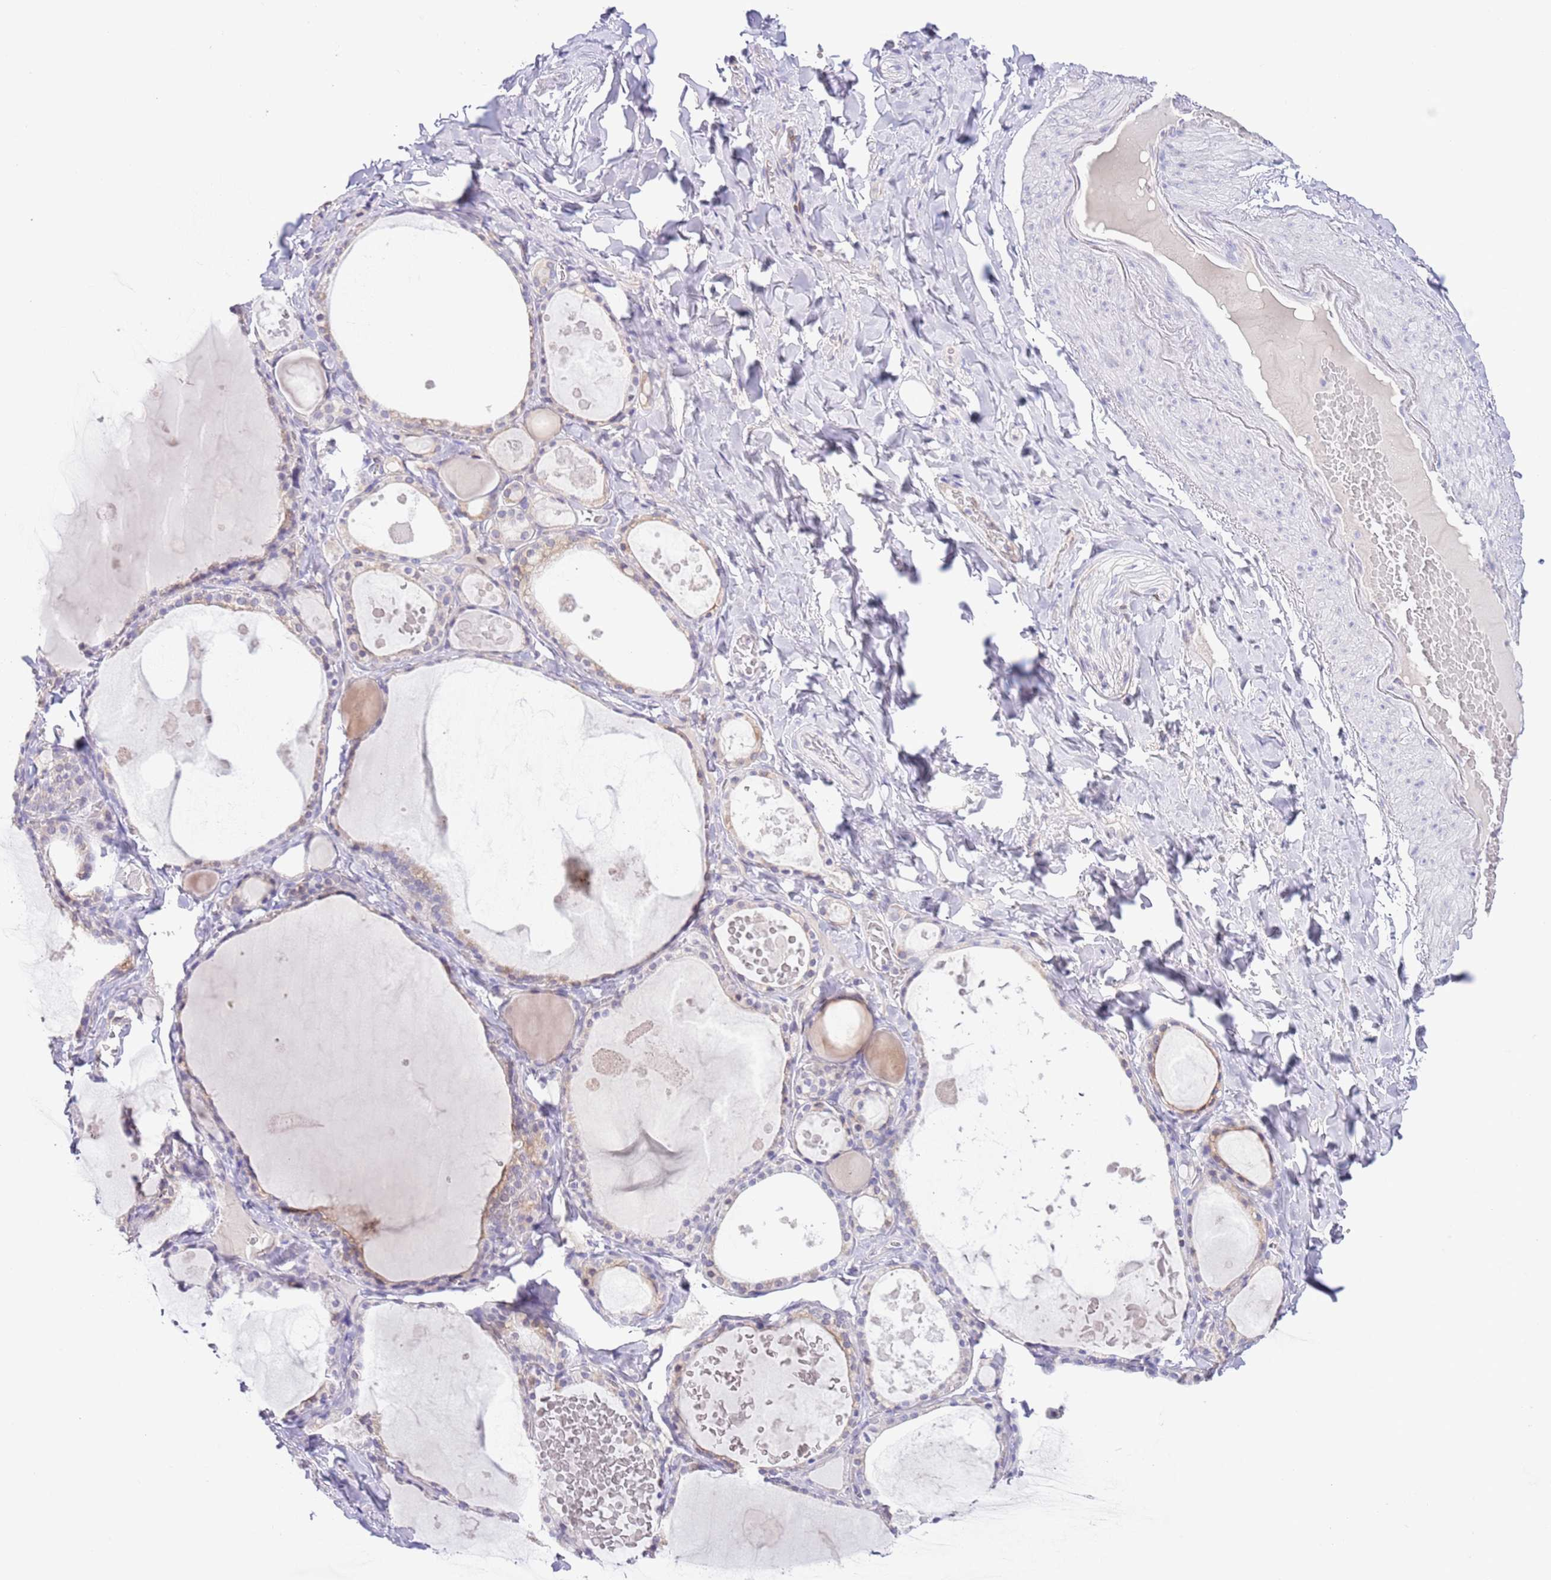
{"staining": {"intensity": "negative", "quantity": "none", "location": "none"}, "tissue": "thyroid gland", "cell_type": "Glandular cells", "image_type": "normal", "snomed": [{"axis": "morphology", "description": "Normal tissue, NOS"}, {"axis": "topography", "description": "Thyroid gland"}], "caption": "IHC histopathology image of benign thyroid gland stained for a protein (brown), which displays no staining in glandular cells.", "gene": "EBPL", "patient": {"sex": "male", "age": 56}}